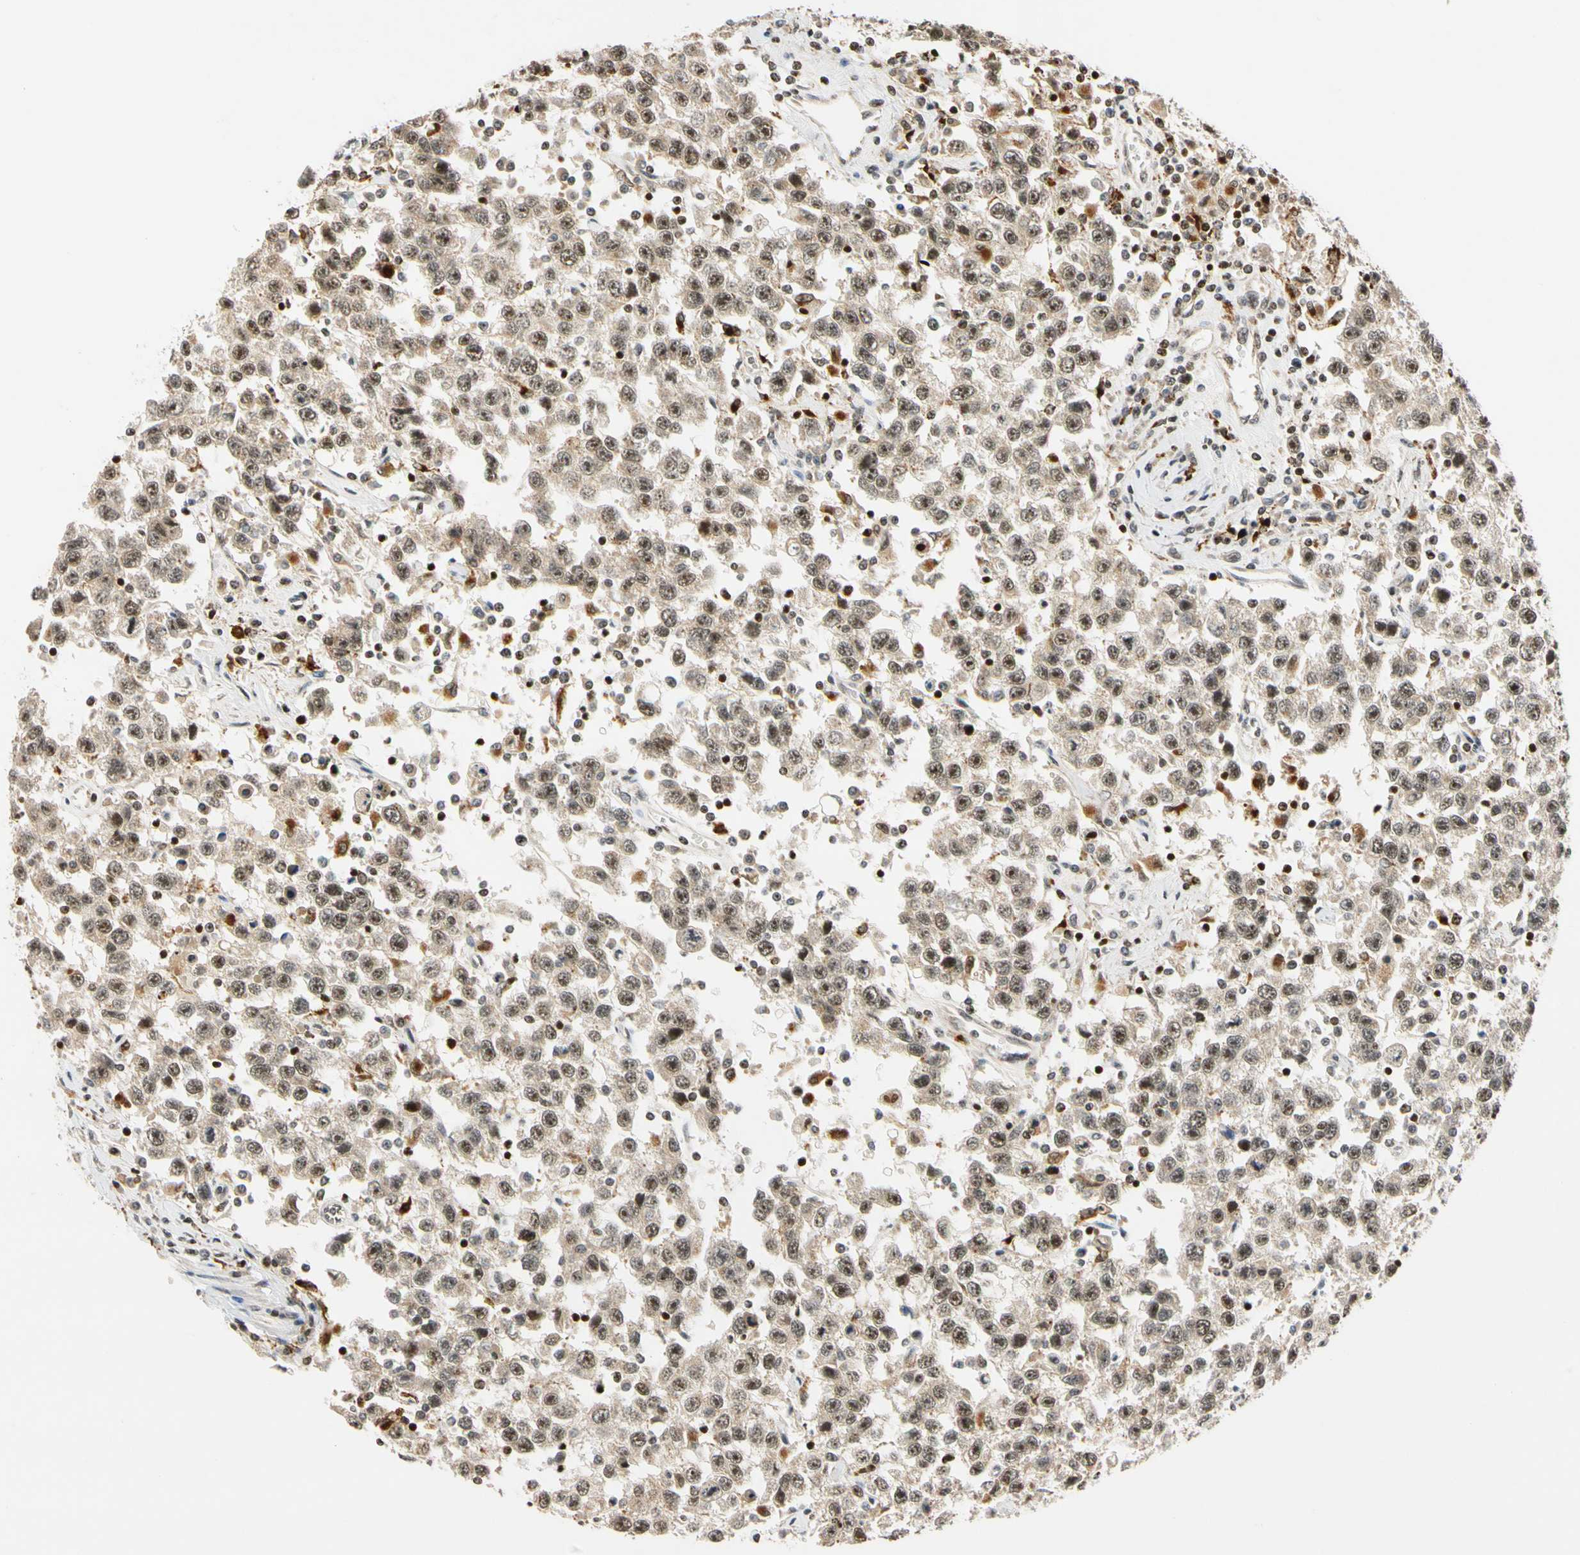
{"staining": {"intensity": "weak", "quantity": ">75%", "location": "cytoplasmic/membranous,nuclear"}, "tissue": "testis cancer", "cell_type": "Tumor cells", "image_type": "cancer", "snomed": [{"axis": "morphology", "description": "Seminoma, NOS"}, {"axis": "topography", "description": "Testis"}], "caption": "Immunohistochemical staining of testis seminoma demonstrates low levels of weak cytoplasmic/membranous and nuclear expression in about >75% of tumor cells.", "gene": "CDK7", "patient": {"sex": "male", "age": 41}}